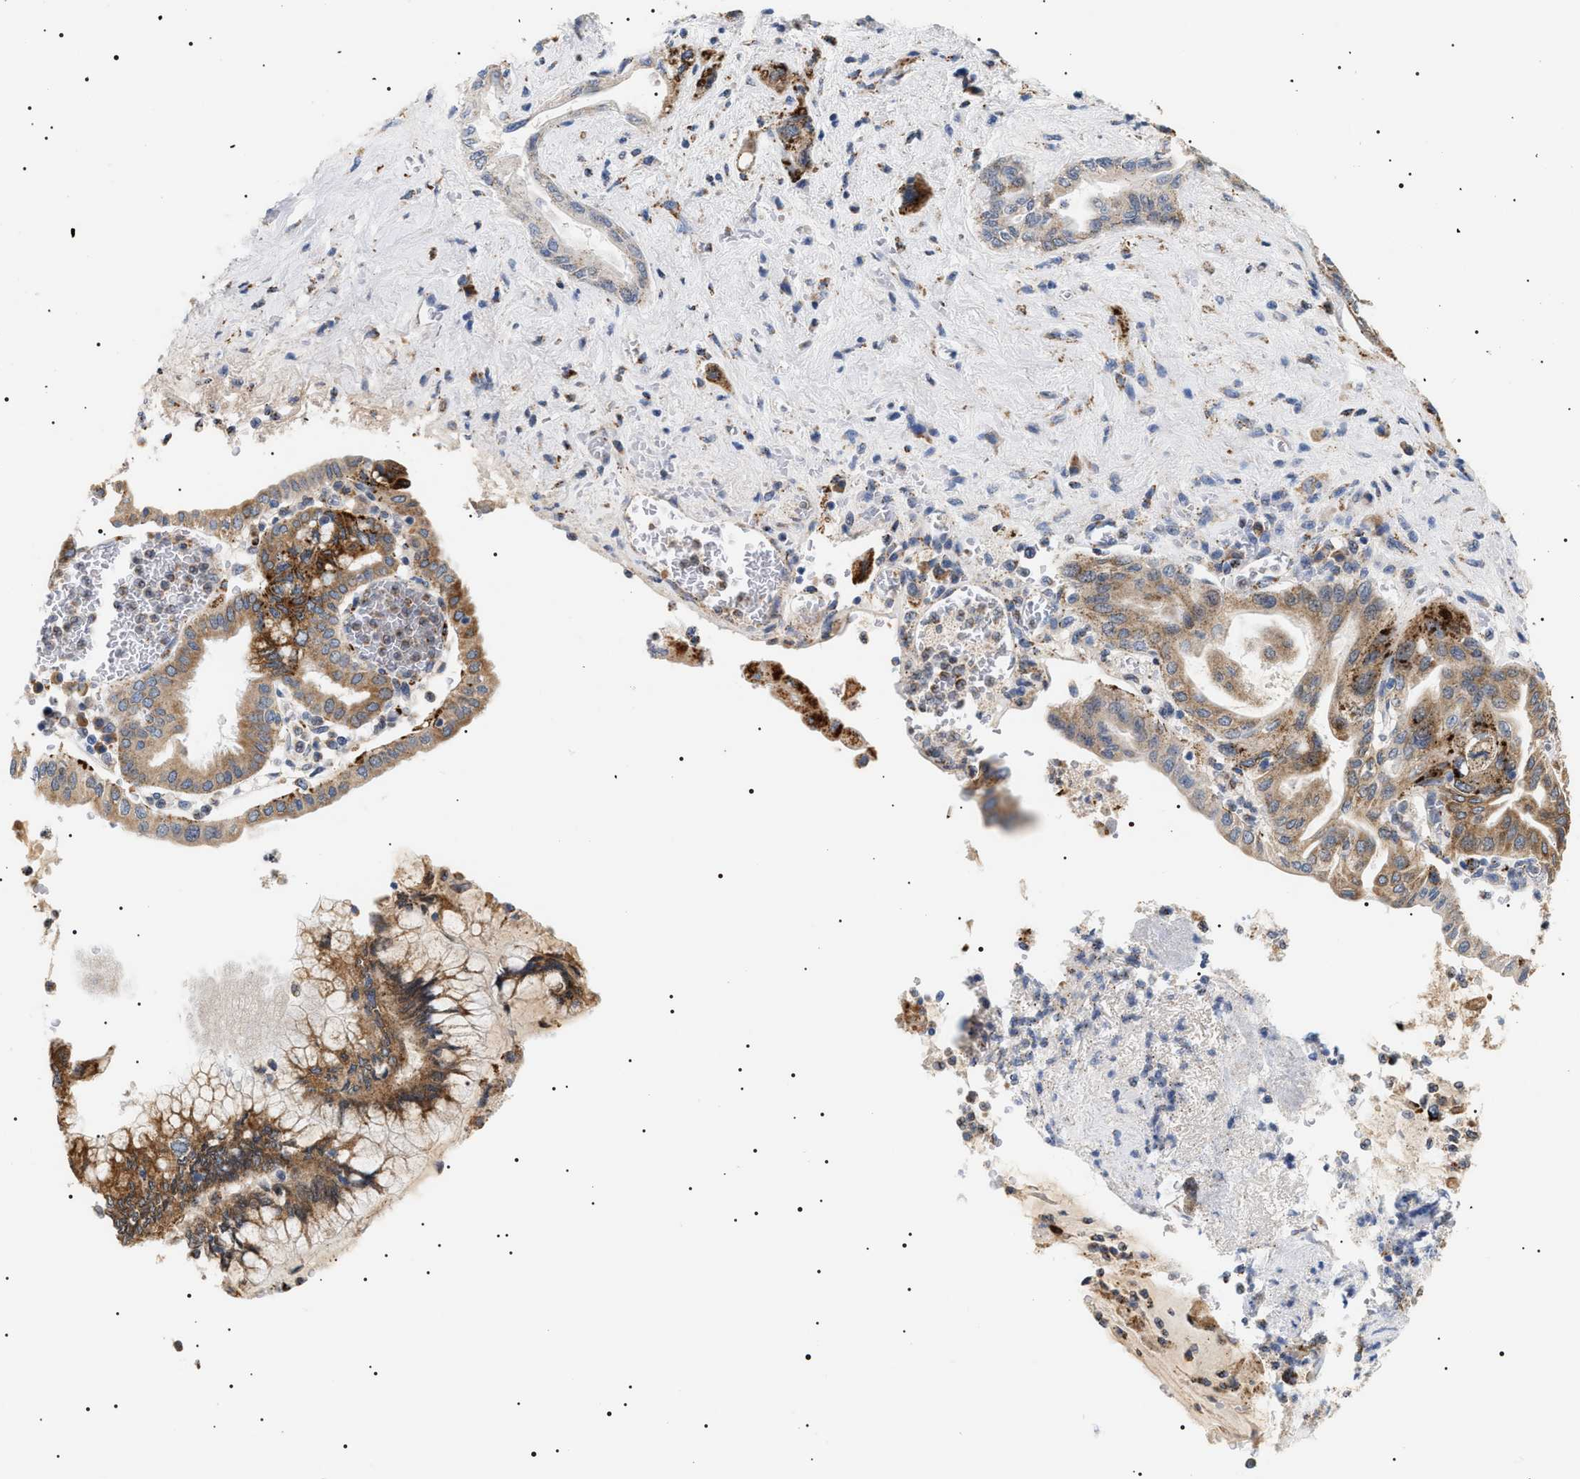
{"staining": {"intensity": "strong", "quantity": "25%-75%", "location": "cytoplasmic/membranous"}, "tissue": "pancreatic cancer", "cell_type": "Tumor cells", "image_type": "cancer", "snomed": [{"axis": "morphology", "description": "Adenocarcinoma, NOS"}, {"axis": "topography", "description": "Pancreas"}], "caption": "This micrograph exhibits pancreatic cancer stained with immunohistochemistry to label a protein in brown. The cytoplasmic/membranous of tumor cells show strong positivity for the protein. Nuclei are counter-stained blue.", "gene": "HSD17B11", "patient": {"sex": "female", "age": 73}}